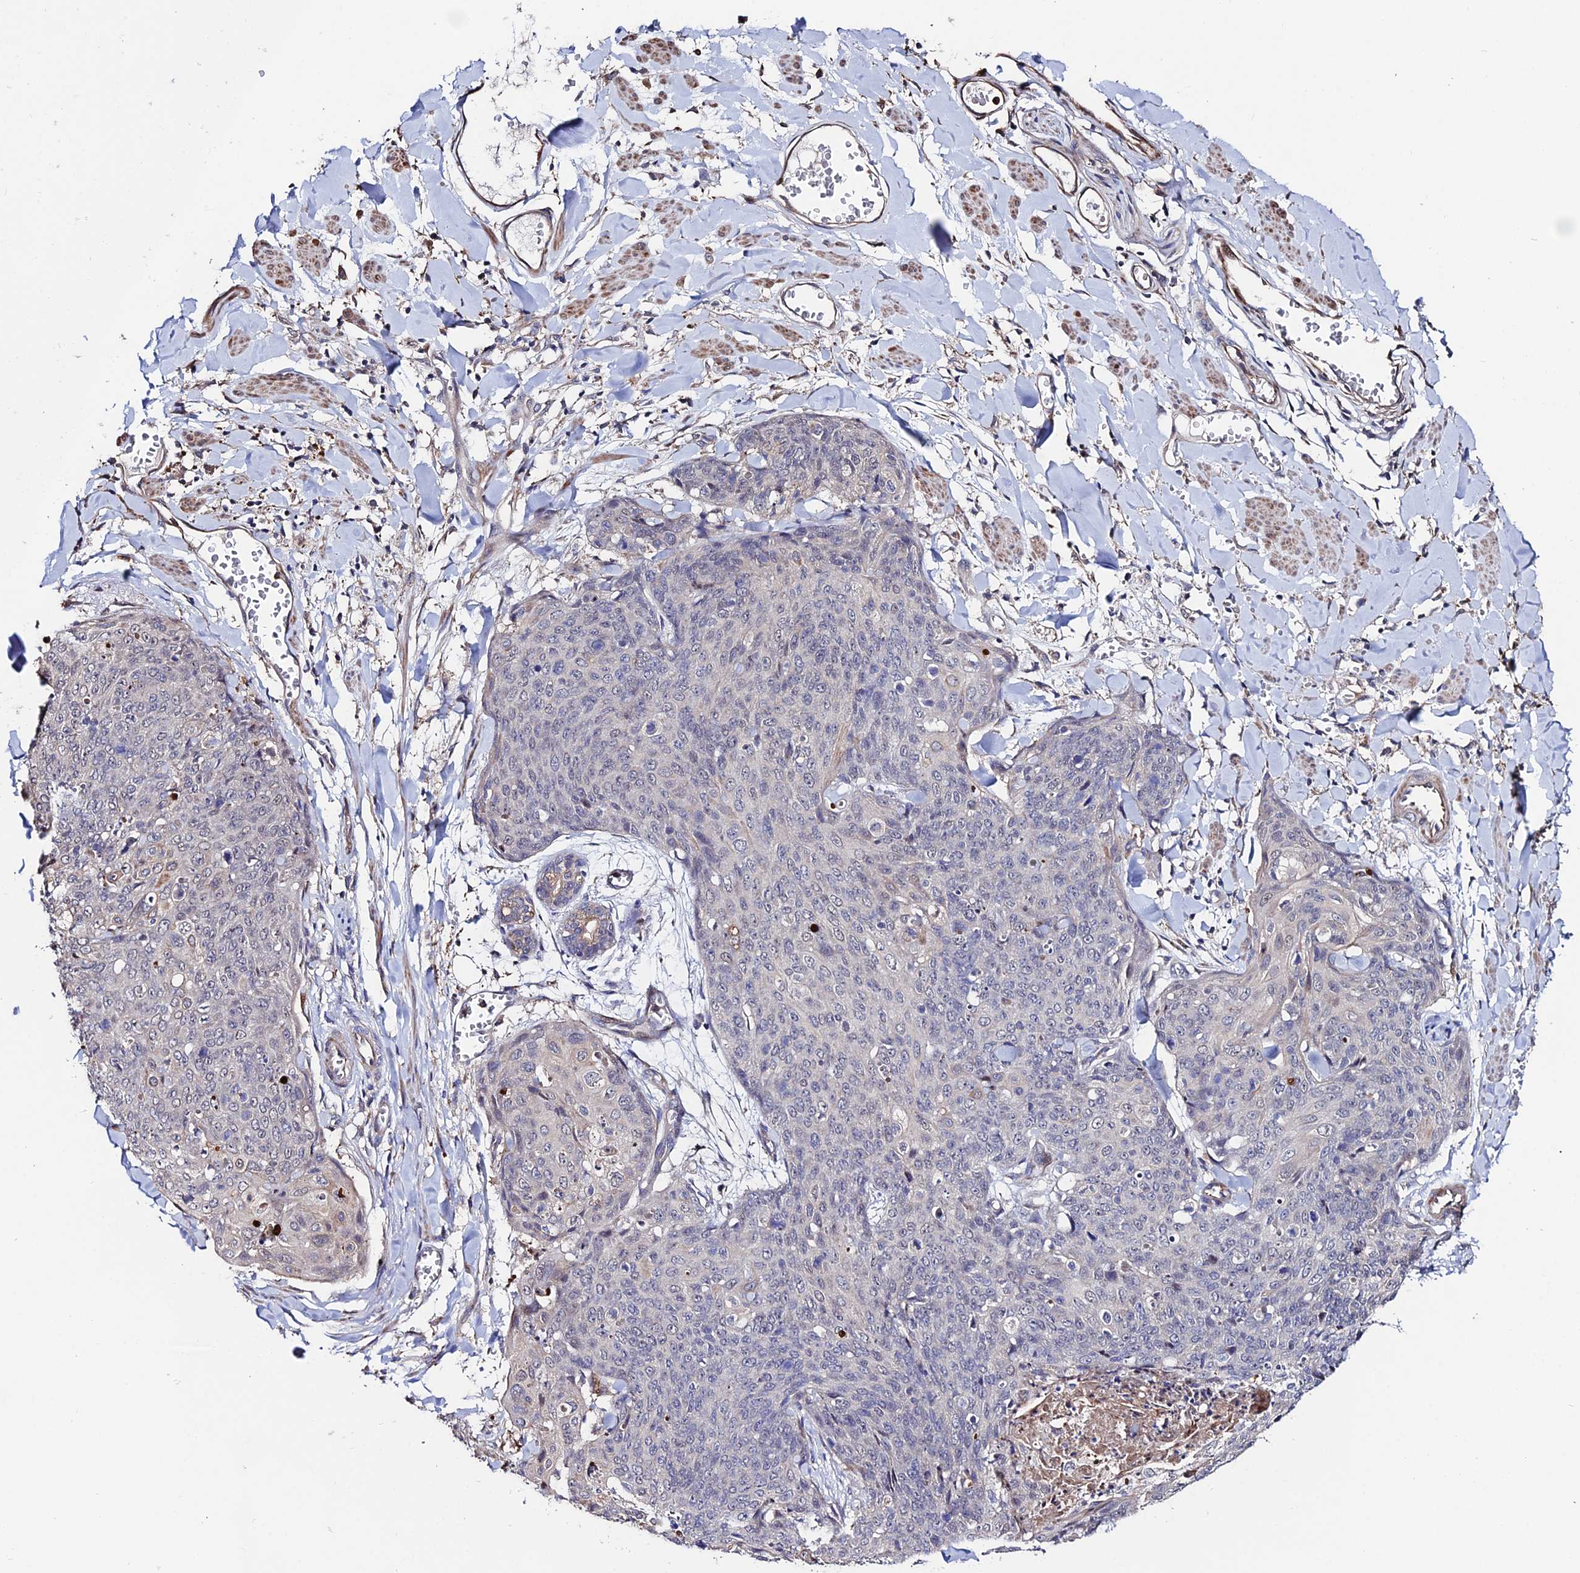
{"staining": {"intensity": "negative", "quantity": "none", "location": "none"}, "tissue": "skin cancer", "cell_type": "Tumor cells", "image_type": "cancer", "snomed": [{"axis": "morphology", "description": "Squamous cell carcinoma, NOS"}, {"axis": "topography", "description": "Skin"}, {"axis": "topography", "description": "Vulva"}], "caption": "High magnification brightfield microscopy of skin squamous cell carcinoma stained with DAB (3,3'-diaminobenzidine) (brown) and counterstained with hematoxylin (blue): tumor cells show no significant staining.", "gene": "ACTR5", "patient": {"sex": "female", "age": 85}}